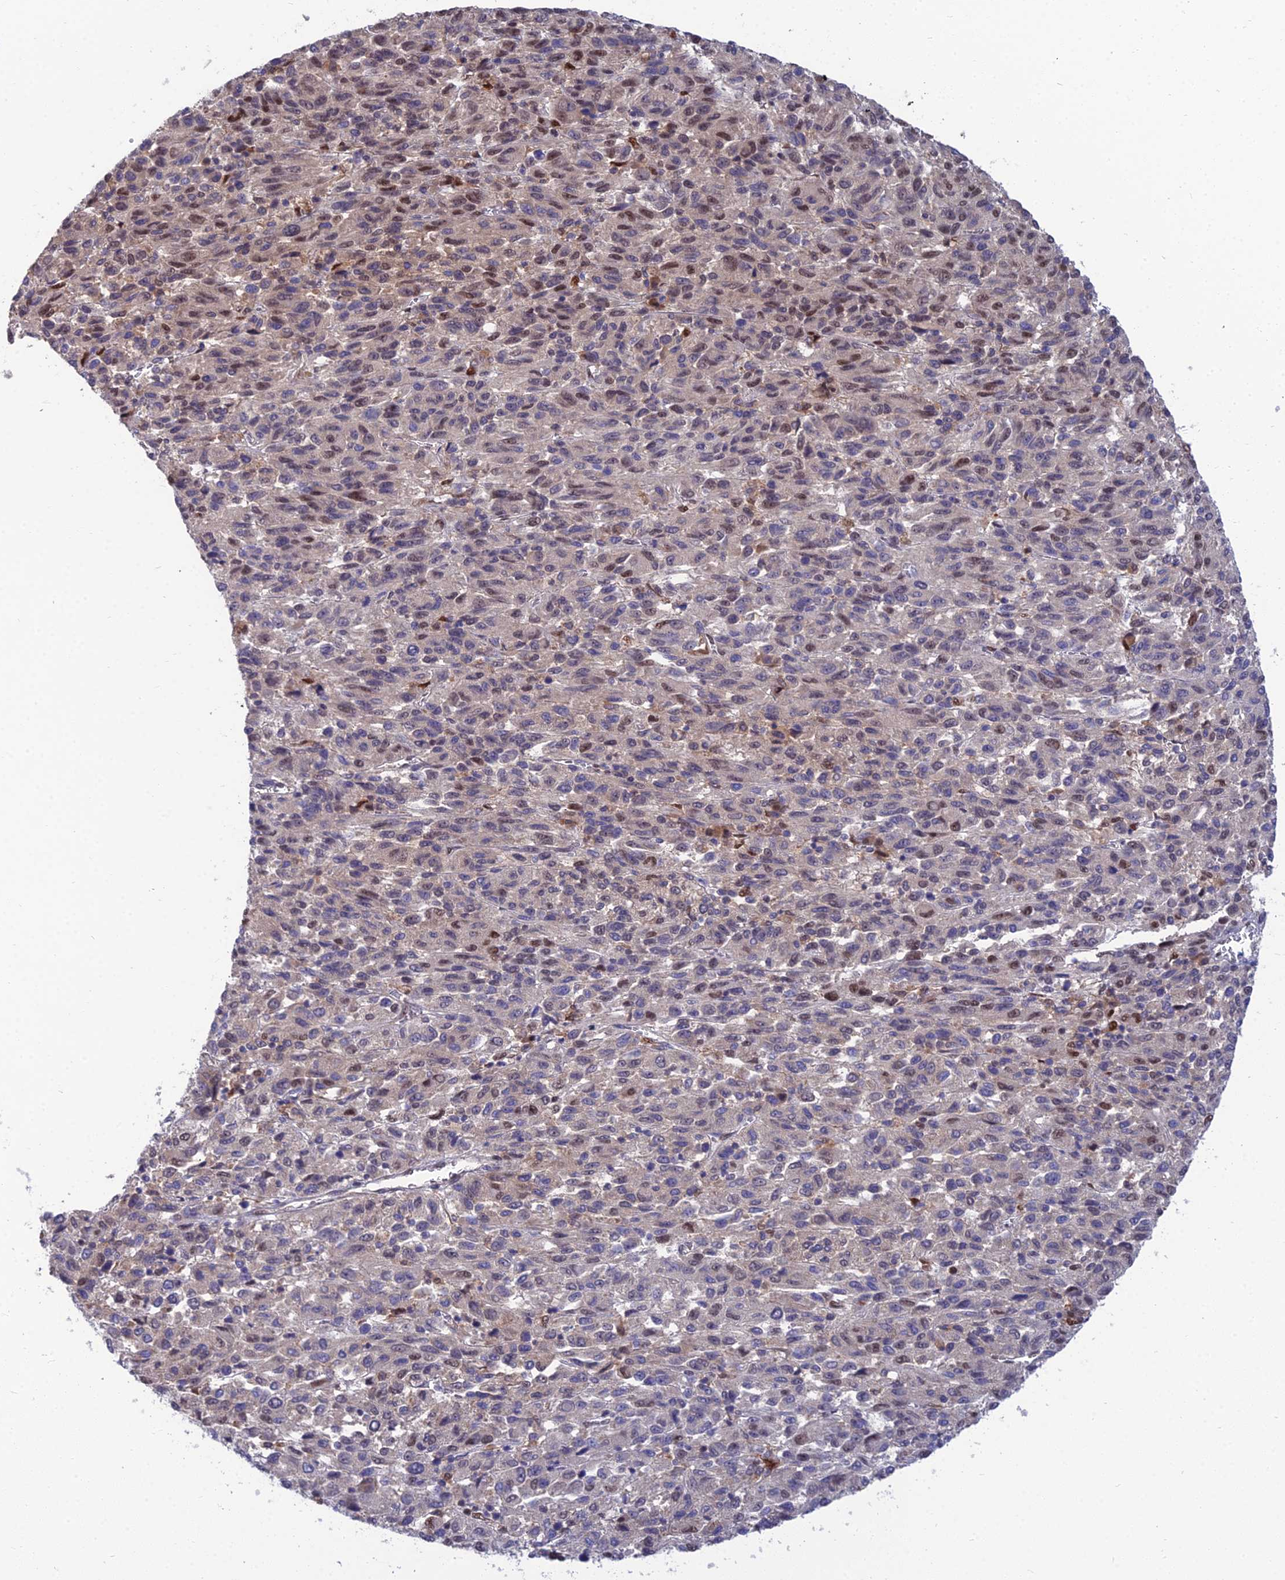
{"staining": {"intensity": "moderate", "quantity": "<25%", "location": "nuclear"}, "tissue": "melanoma", "cell_type": "Tumor cells", "image_type": "cancer", "snomed": [{"axis": "morphology", "description": "Malignant melanoma, Metastatic site"}, {"axis": "topography", "description": "Lung"}], "caption": "A high-resolution histopathology image shows IHC staining of melanoma, which exhibits moderate nuclear positivity in approximately <25% of tumor cells.", "gene": "DNPEP", "patient": {"sex": "male", "age": 64}}